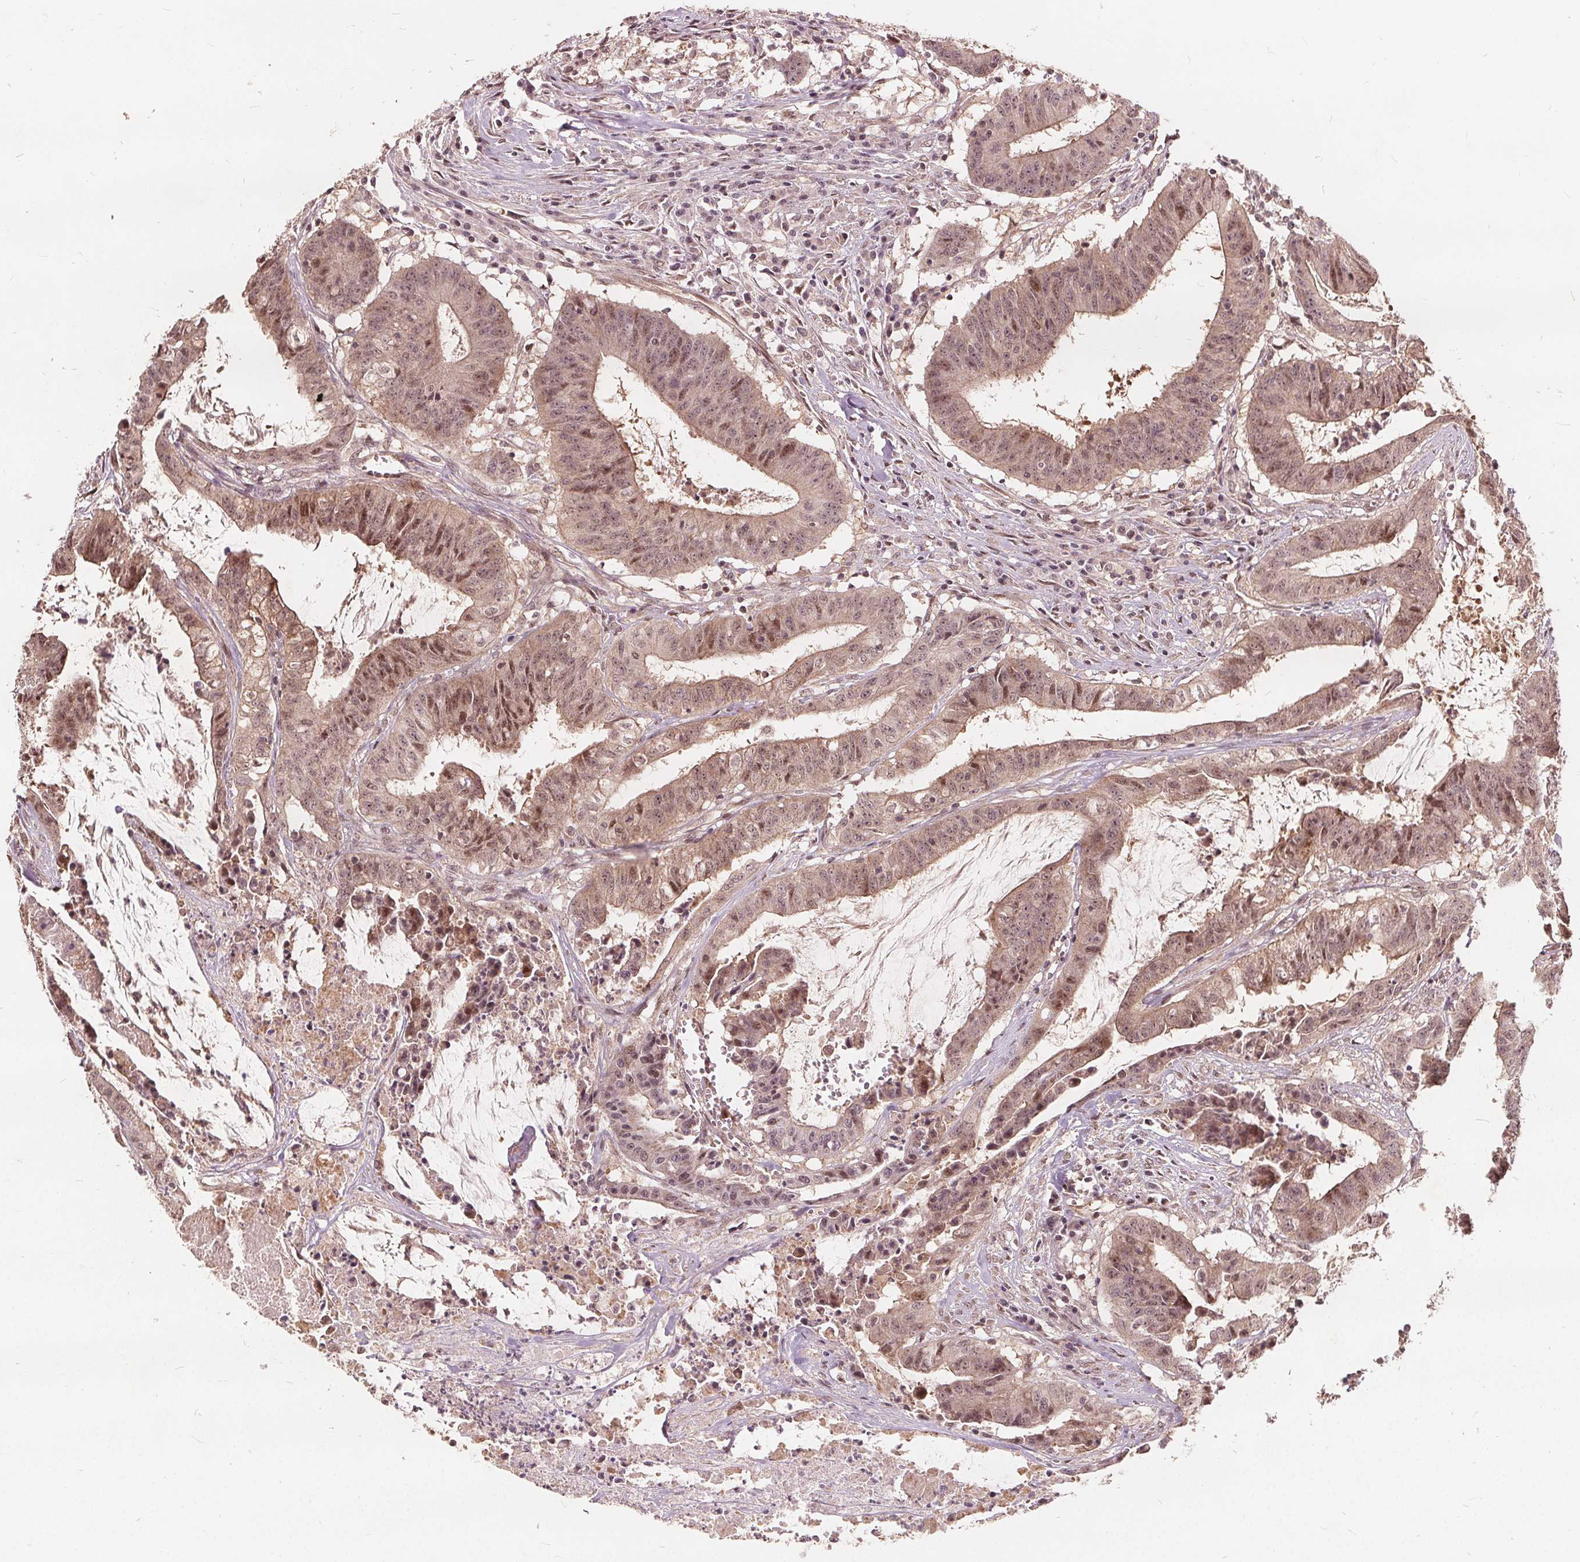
{"staining": {"intensity": "moderate", "quantity": ">75%", "location": "cytoplasmic/membranous,nuclear"}, "tissue": "colorectal cancer", "cell_type": "Tumor cells", "image_type": "cancer", "snomed": [{"axis": "morphology", "description": "Adenocarcinoma, NOS"}, {"axis": "topography", "description": "Colon"}], "caption": "Immunohistochemistry staining of colorectal cancer, which displays medium levels of moderate cytoplasmic/membranous and nuclear expression in about >75% of tumor cells indicating moderate cytoplasmic/membranous and nuclear protein staining. The staining was performed using DAB (3,3'-diaminobenzidine) (brown) for protein detection and nuclei were counterstained in hematoxylin (blue).", "gene": "PPP1CB", "patient": {"sex": "male", "age": 33}}